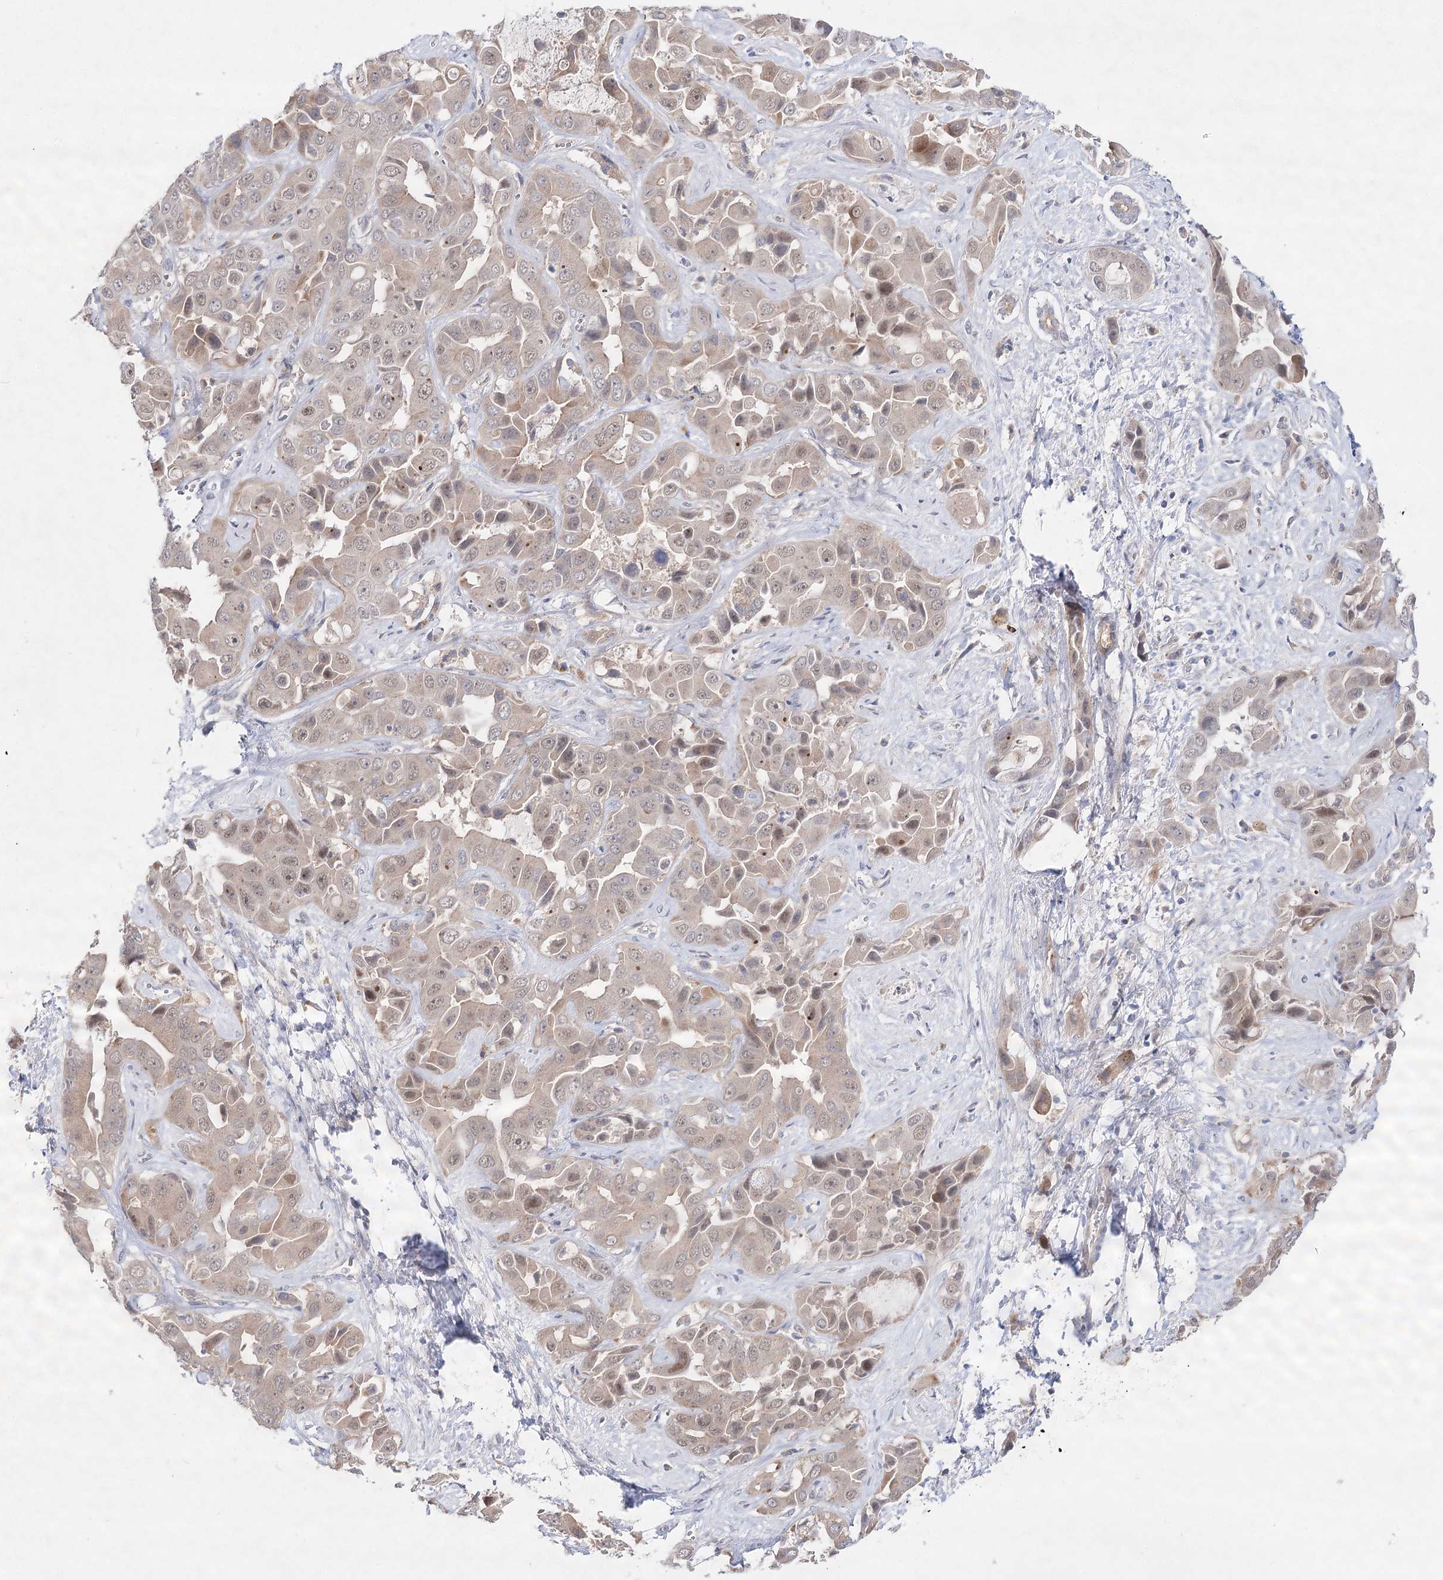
{"staining": {"intensity": "weak", "quantity": "<25%", "location": "nuclear"}, "tissue": "liver cancer", "cell_type": "Tumor cells", "image_type": "cancer", "snomed": [{"axis": "morphology", "description": "Cholangiocarcinoma"}, {"axis": "topography", "description": "Liver"}], "caption": "An image of cholangiocarcinoma (liver) stained for a protein demonstrates no brown staining in tumor cells.", "gene": "ARHGAP32", "patient": {"sex": "female", "age": 52}}